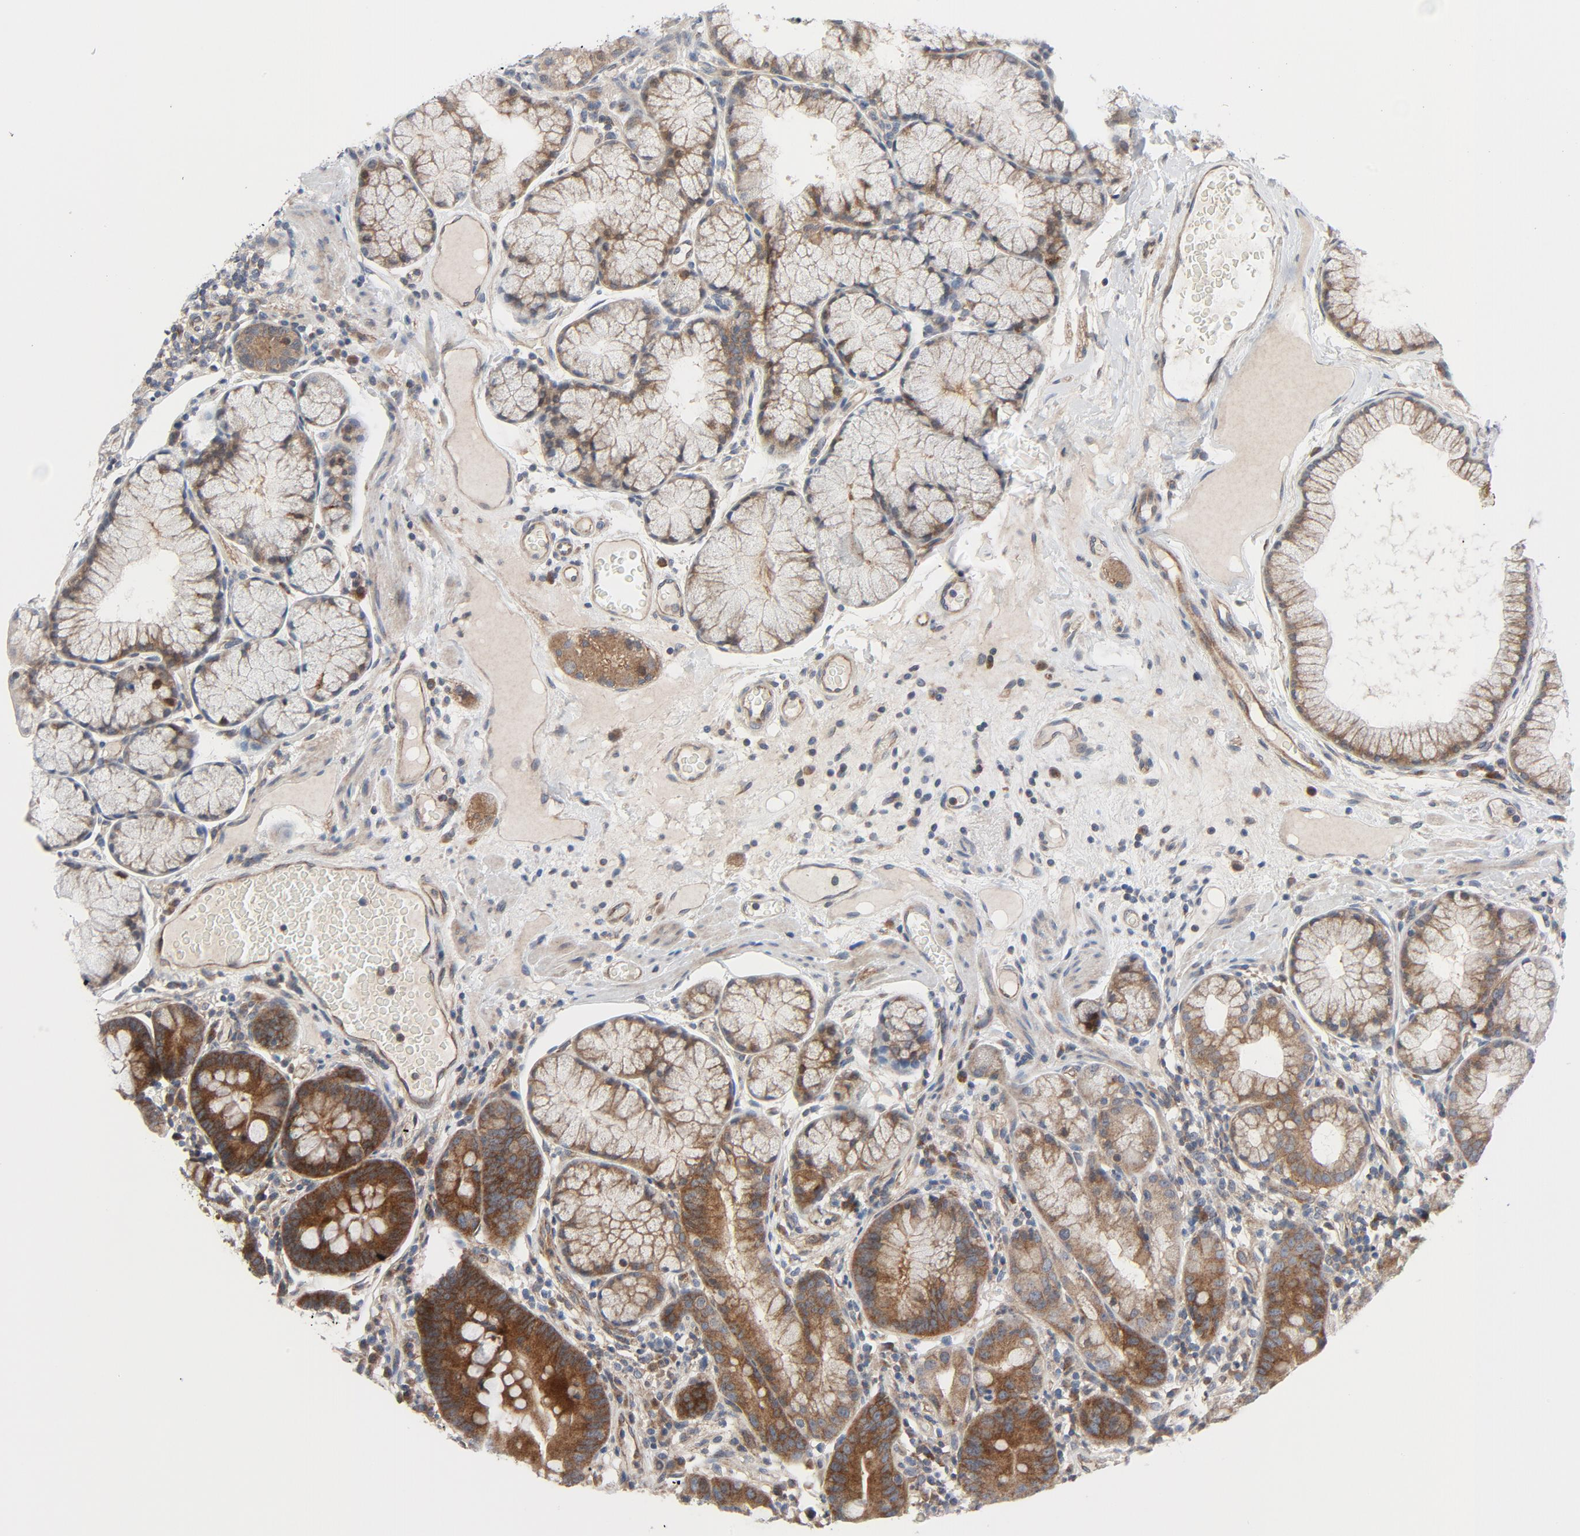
{"staining": {"intensity": "moderate", "quantity": ">75%", "location": "cytoplasmic/membranous"}, "tissue": "duodenum", "cell_type": "Glandular cells", "image_type": "normal", "snomed": [{"axis": "morphology", "description": "Normal tissue, NOS"}, {"axis": "topography", "description": "Duodenum"}], "caption": "This is a micrograph of immunohistochemistry (IHC) staining of unremarkable duodenum, which shows moderate positivity in the cytoplasmic/membranous of glandular cells.", "gene": "TSG101", "patient": {"sex": "male", "age": 50}}